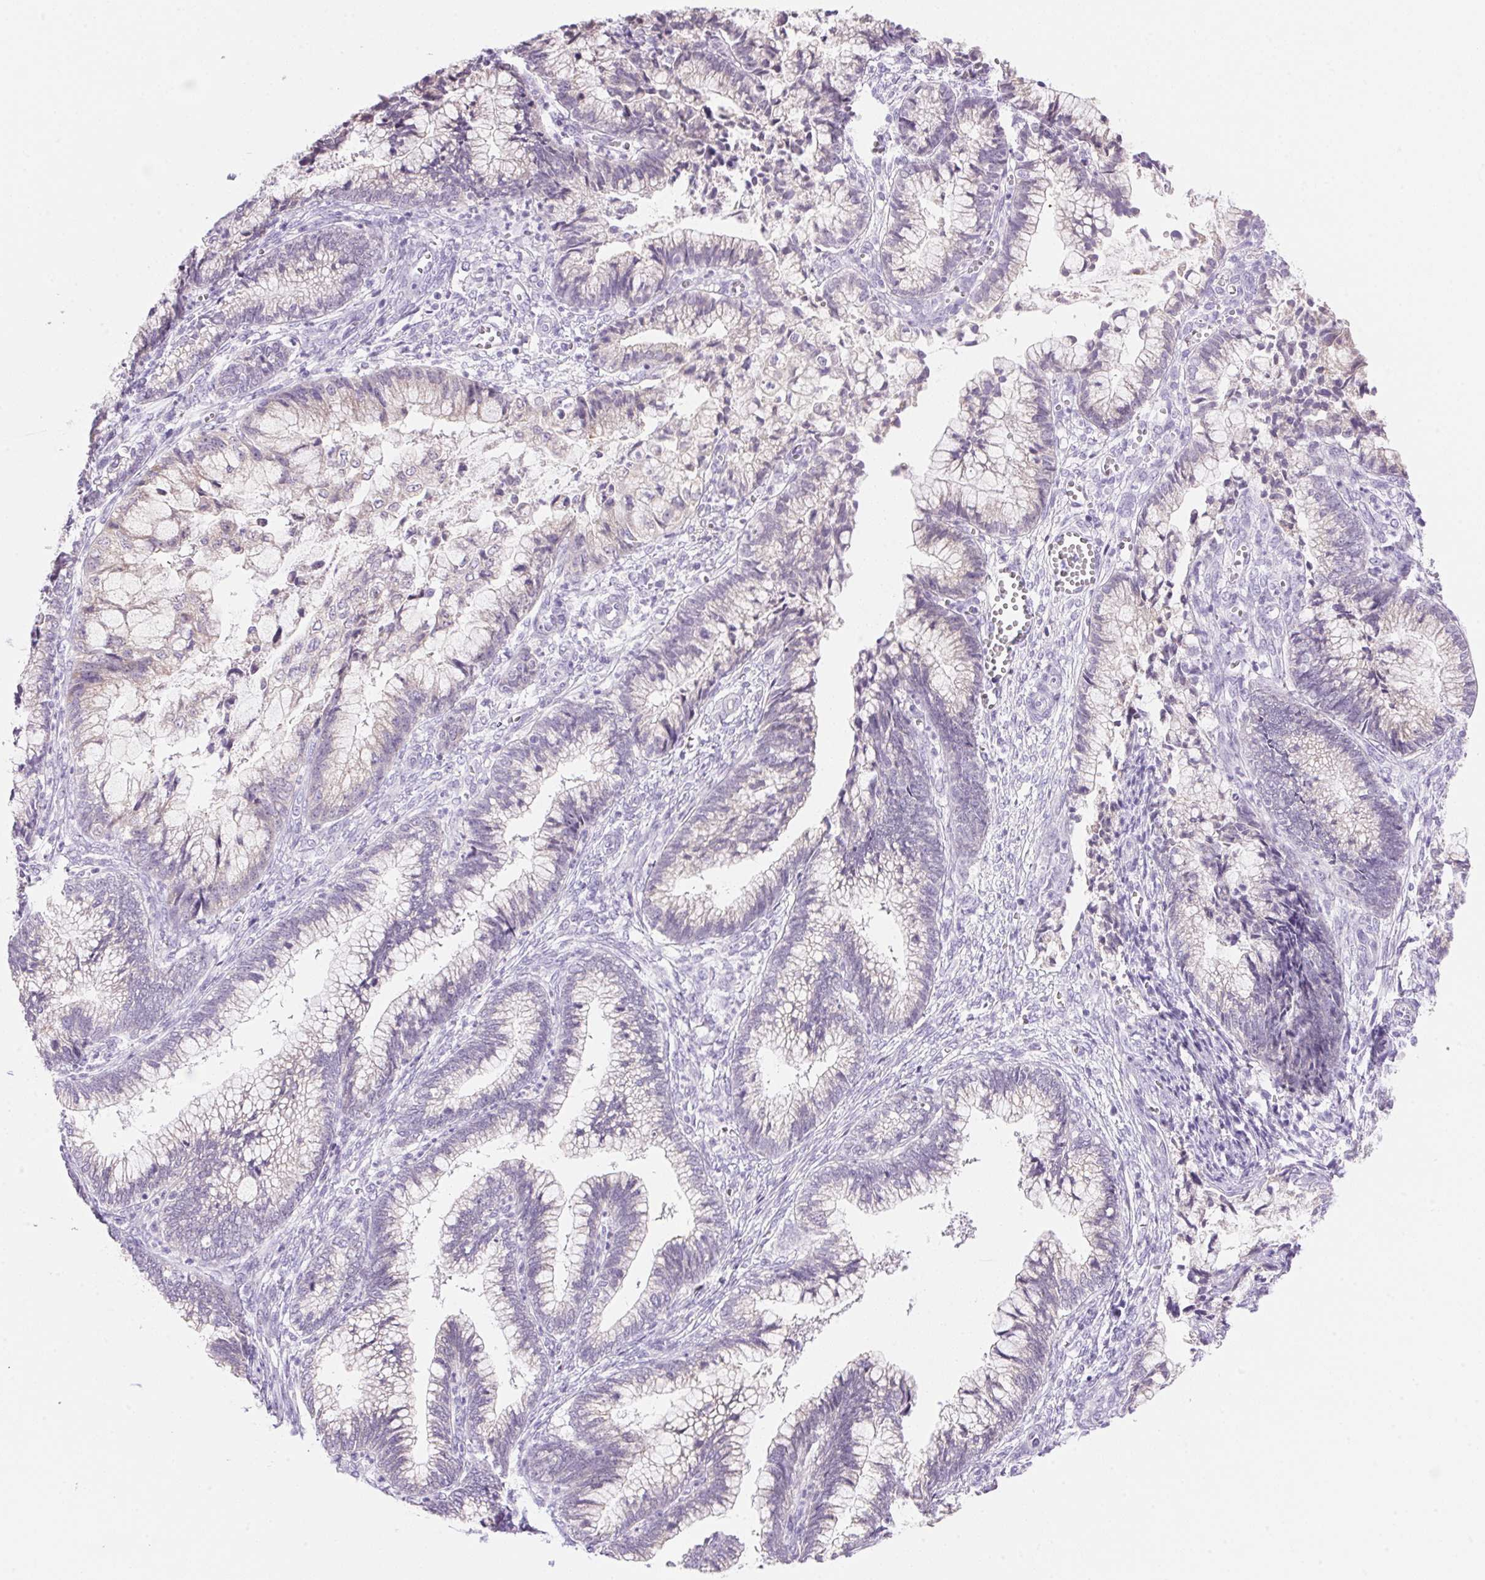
{"staining": {"intensity": "negative", "quantity": "none", "location": "none"}, "tissue": "cervical cancer", "cell_type": "Tumor cells", "image_type": "cancer", "snomed": [{"axis": "morphology", "description": "Adenocarcinoma, NOS"}, {"axis": "topography", "description": "Cervix"}], "caption": "The immunohistochemistry (IHC) micrograph has no significant expression in tumor cells of cervical adenocarcinoma tissue.", "gene": "DHCR24", "patient": {"sex": "female", "age": 44}}